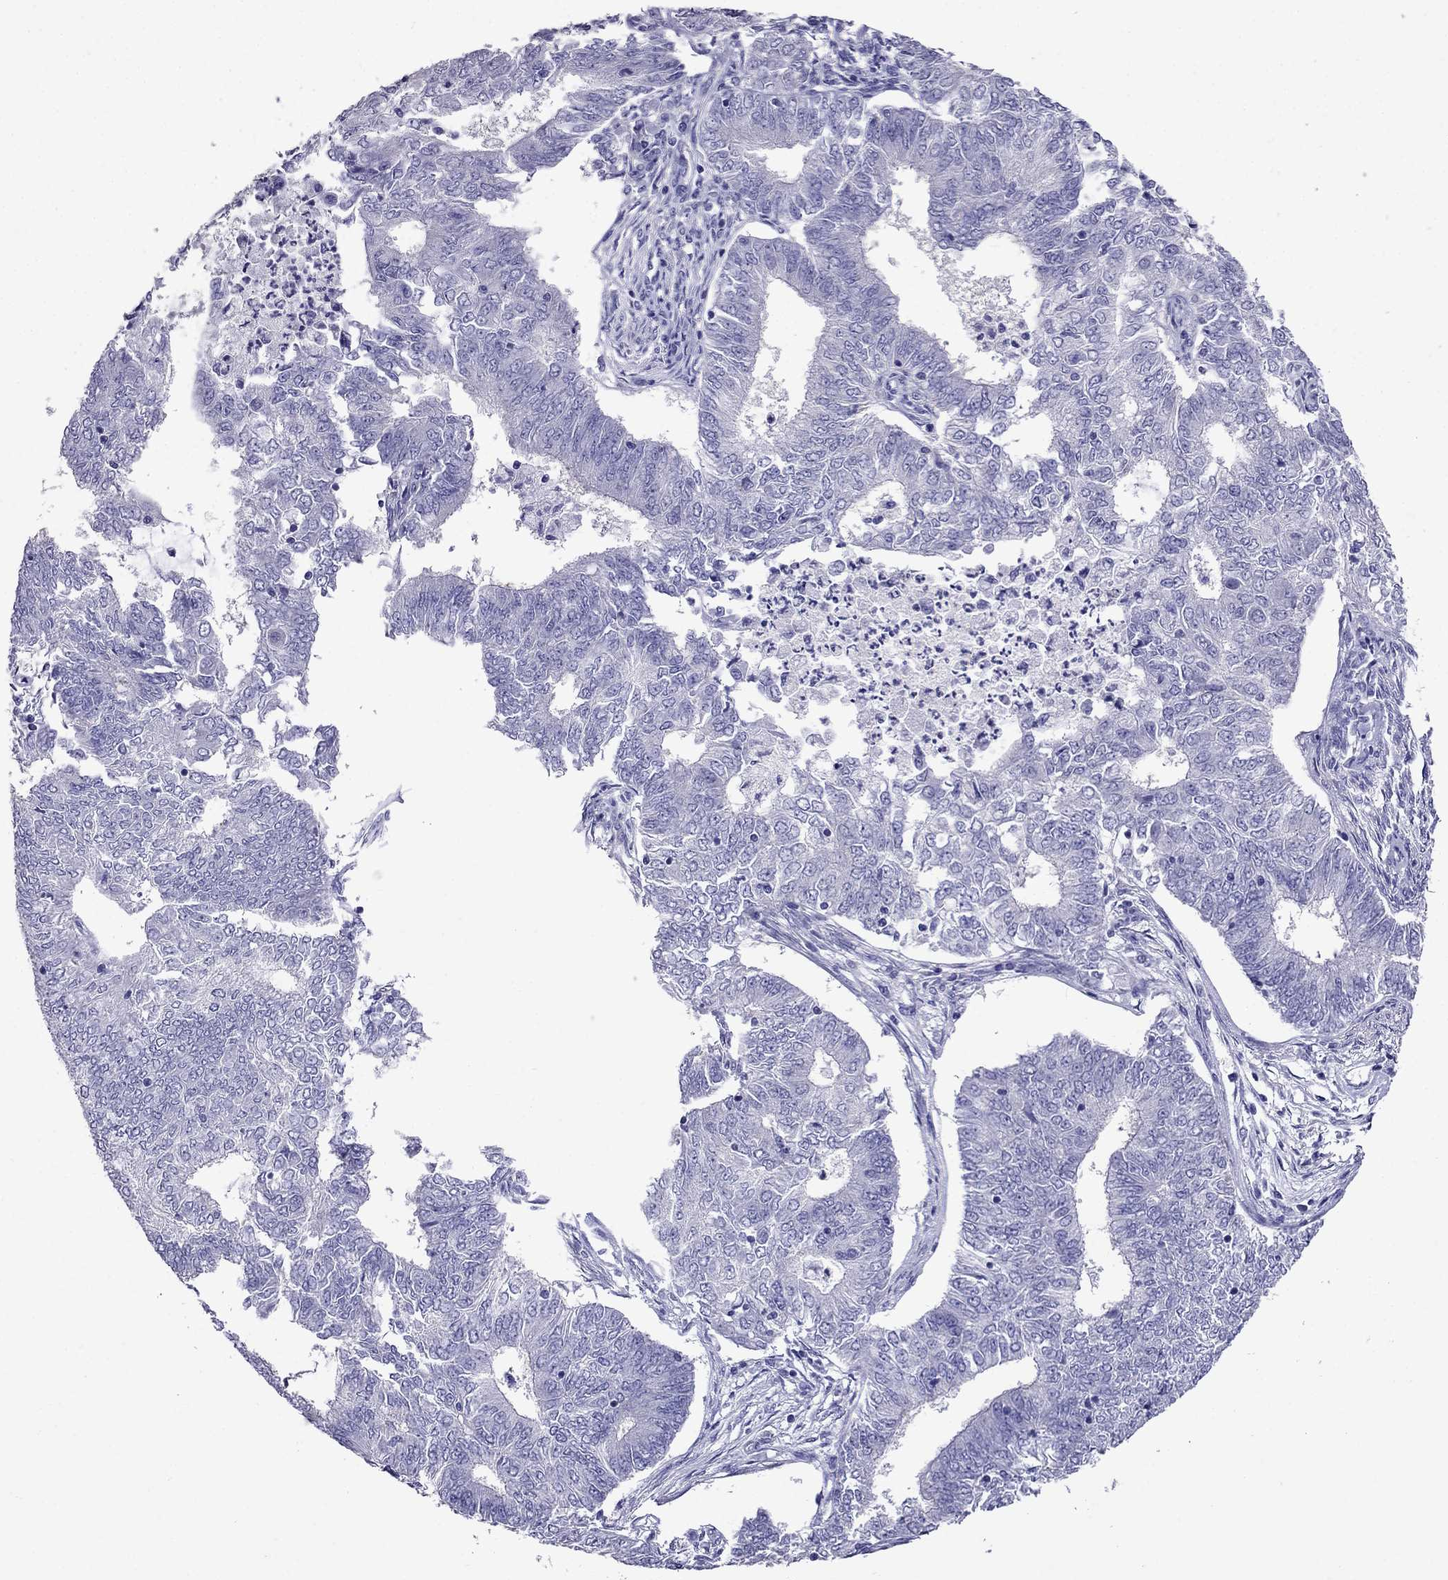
{"staining": {"intensity": "negative", "quantity": "none", "location": "none"}, "tissue": "endometrial cancer", "cell_type": "Tumor cells", "image_type": "cancer", "snomed": [{"axis": "morphology", "description": "Adenocarcinoma, NOS"}, {"axis": "topography", "description": "Endometrium"}], "caption": "High power microscopy image of an immunohistochemistry photomicrograph of endometrial adenocarcinoma, revealing no significant positivity in tumor cells. (Immunohistochemistry, brightfield microscopy, high magnification).", "gene": "OXCT2", "patient": {"sex": "female", "age": 62}}